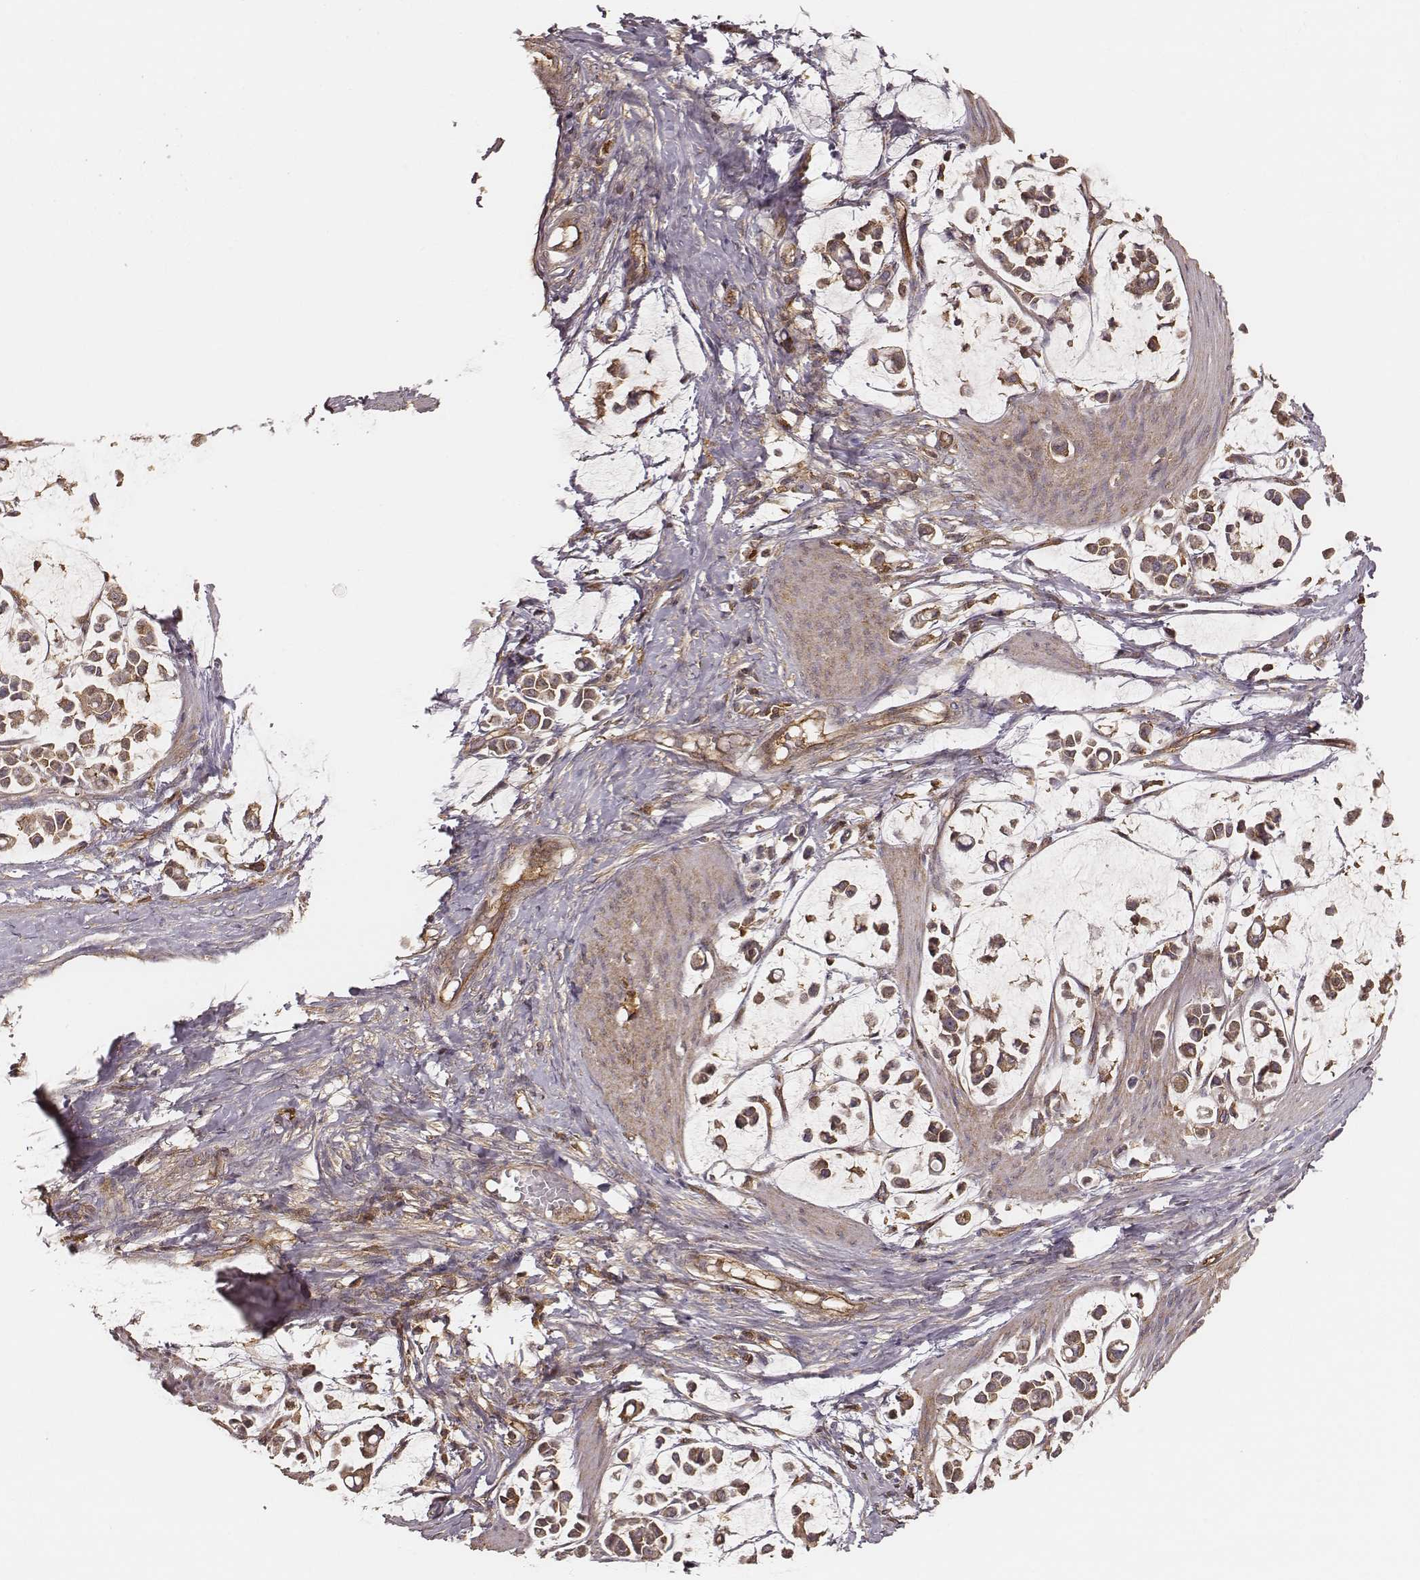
{"staining": {"intensity": "strong", "quantity": ">75%", "location": "cytoplasmic/membranous"}, "tissue": "stomach cancer", "cell_type": "Tumor cells", "image_type": "cancer", "snomed": [{"axis": "morphology", "description": "Adenocarcinoma, NOS"}, {"axis": "topography", "description": "Stomach"}], "caption": "Human stomach cancer (adenocarcinoma) stained with a protein marker demonstrates strong staining in tumor cells.", "gene": "CARS1", "patient": {"sex": "male", "age": 82}}